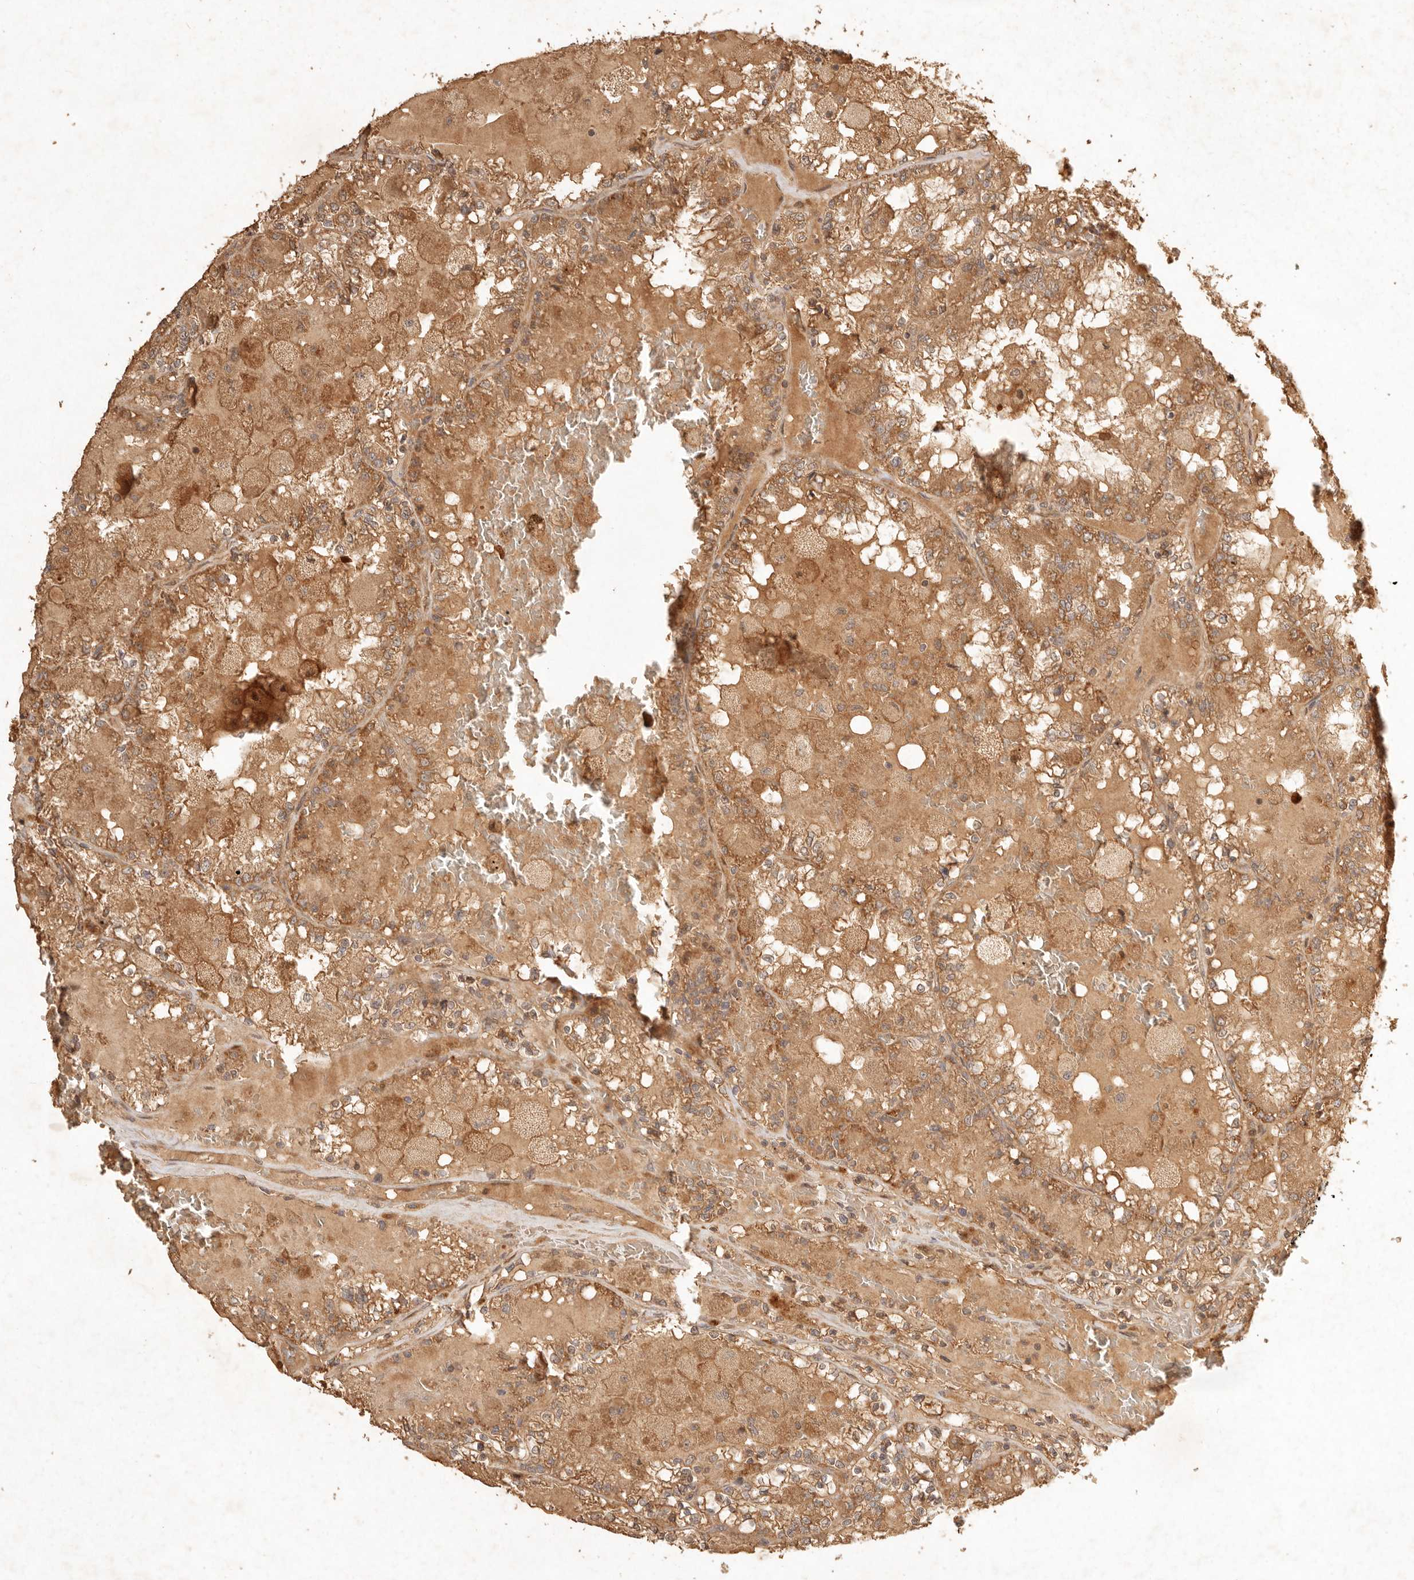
{"staining": {"intensity": "moderate", "quantity": ">75%", "location": "cytoplasmic/membranous"}, "tissue": "renal cancer", "cell_type": "Tumor cells", "image_type": "cancer", "snomed": [{"axis": "morphology", "description": "Adenocarcinoma, NOS"}, {"axis": "topography", "description": "Kidney"}], "caption": "The immunohistochemical stain labels moderate cytoplasmic/membranous positivity in tumor cells of renal cancer tissue.", "gene": "CLEC4C", "patient": {"sex": "female", "age": 56}}